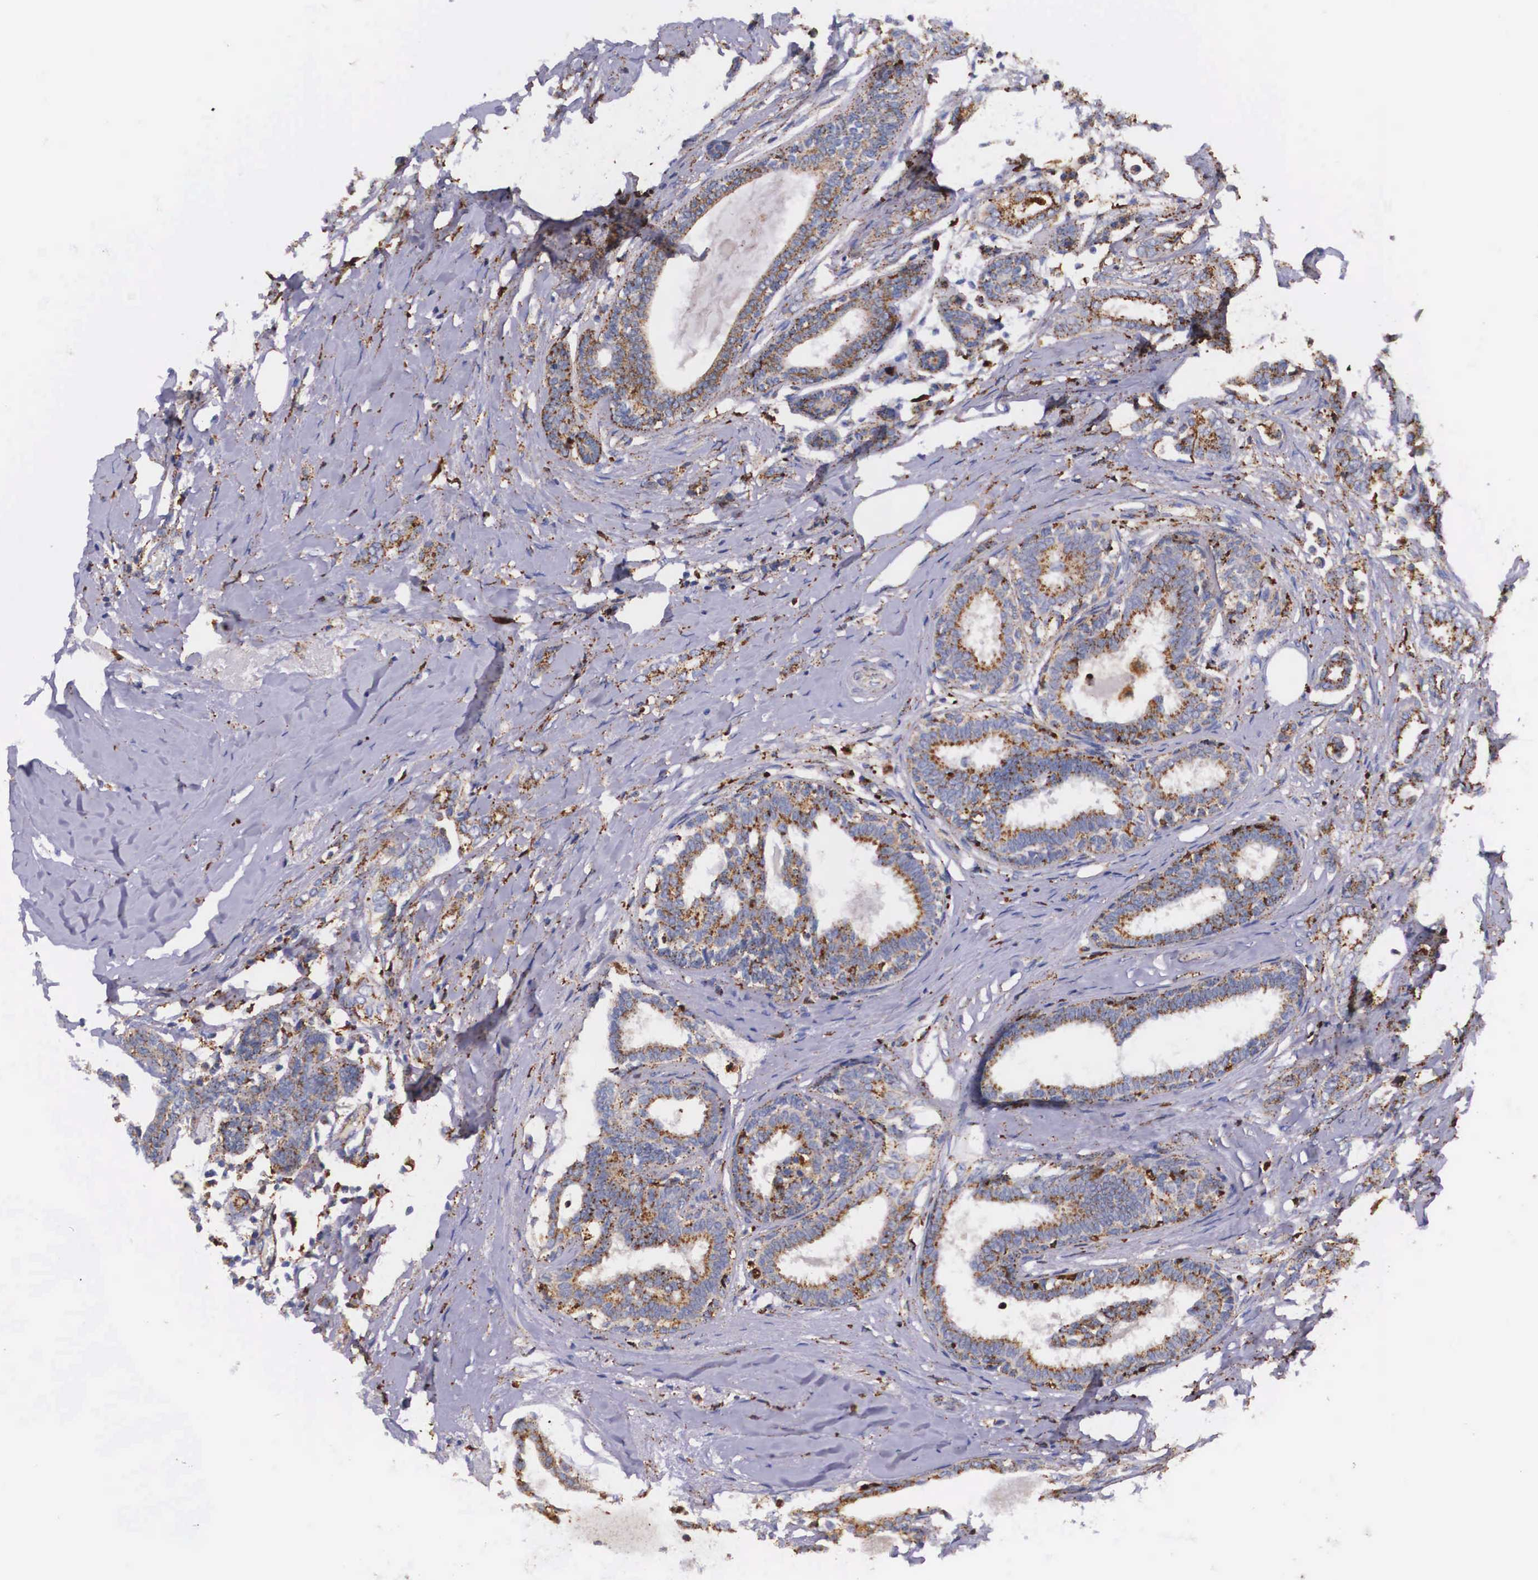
{"staining": {"intensity": "moderate", "quantity": "25%-75%", "location": "cytoplasmic/membranous"}, "tissue": "breast cancer", "cell_type": "Tumor cells", "image_type": "cancer", "snomed": [{"axis": "morphology", "description": "Duct carcinoma"}, {"axis": "topography", "description": "Breast"}], "caption": "Moderate cytoplasmic/membranous expression is seen in approximately 25%-75% of tumor cells in breast invasive ductal carcinoma.", "gene": "NAGA", "patient": {"sex": "female", "age": 50}}